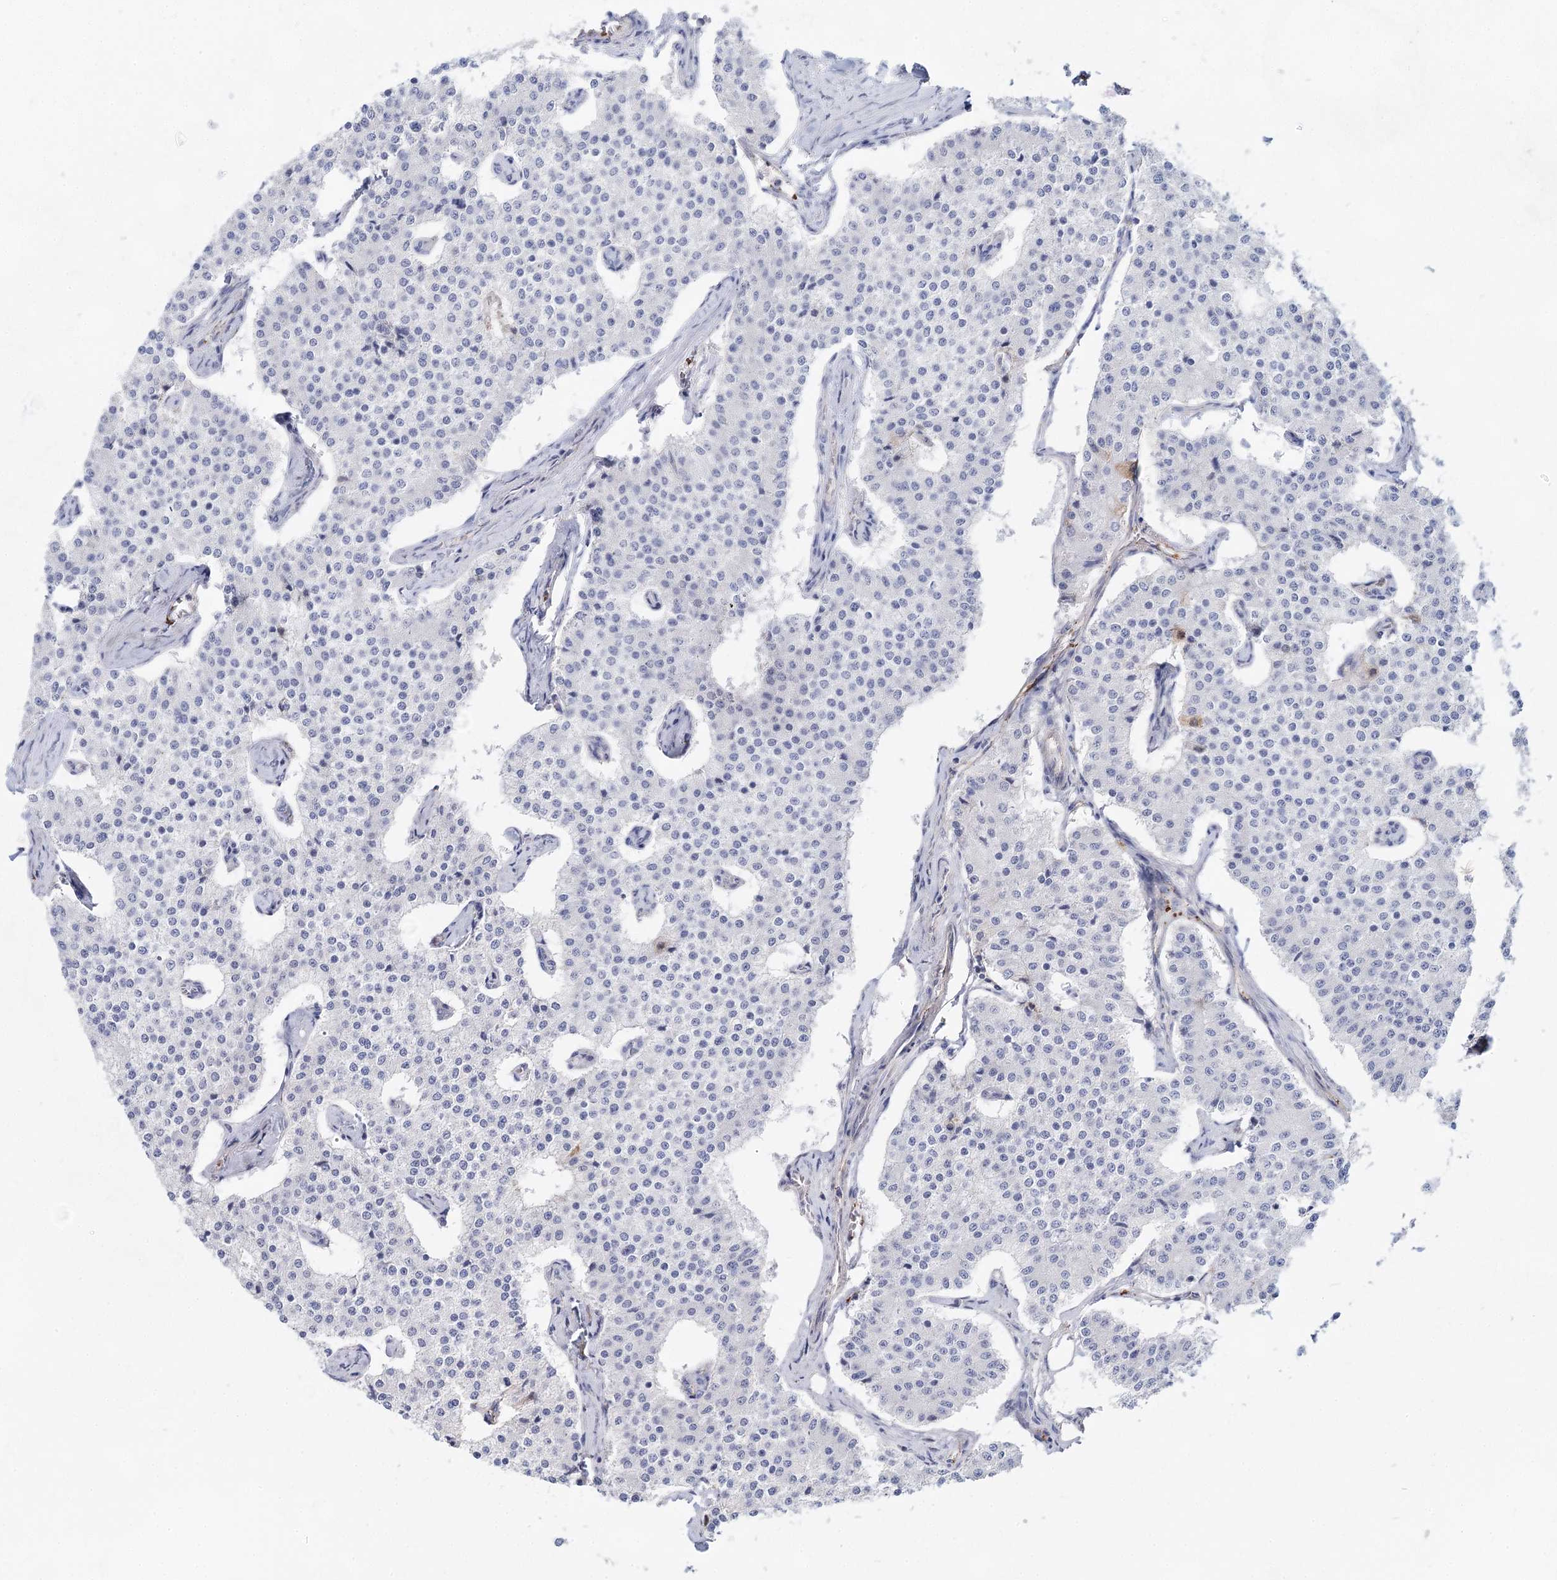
{"staining": {"intensity": "negative", "quantity": "none", "location": "none"}, "tissue": "carcinoid", "cell_type": "Tumor cells", "image_type": "cancer", "snomed": [{"axis": "morphology", "description": "Carcinoid, malignant, NOS"}, {"axis": "topography", "description": "Colon"}], "caption": "Immunohistochemistry micrograph of human carcinoid (malignant) stained for a protein (brown), which exhibits no expression in tumor cells.", "gene": "TASOR2", "patient": {"sex": "female", "age": 52}}